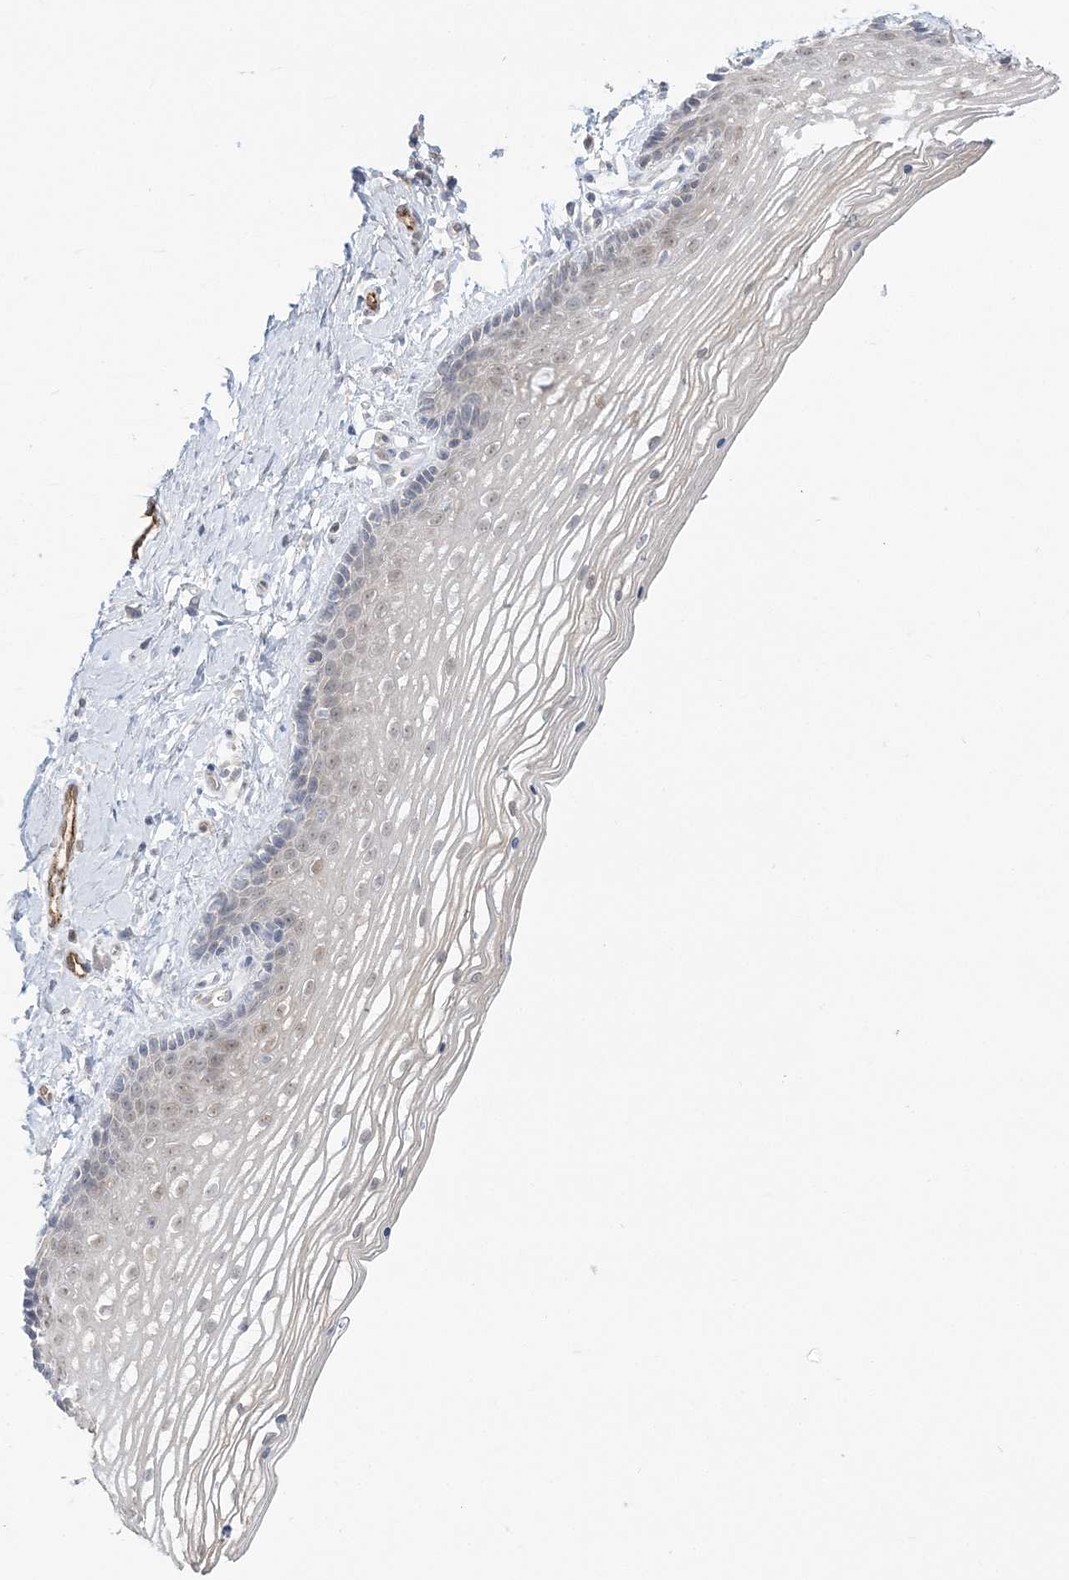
{"staining": {"intensity": "moderate", "quantity": "25%-75%", "location": "nuclear"}, "tissue": "vagina", "cell_type": "Squamous epithelial cells", "image_type": "normal", "snomed": [{"axis": "morphology", "description": "Normal tissue, NOS"}, {"axis": "topography", "description": "Vagina"}], "caption": "High-power microscopy captured an IHC image of benign vagina, revealing moderate nuclear staining in approximately 25%-75% of squamous epithelial cells.", "gene": "INPP1", "patient": {"sex": "female", "age": 46}}